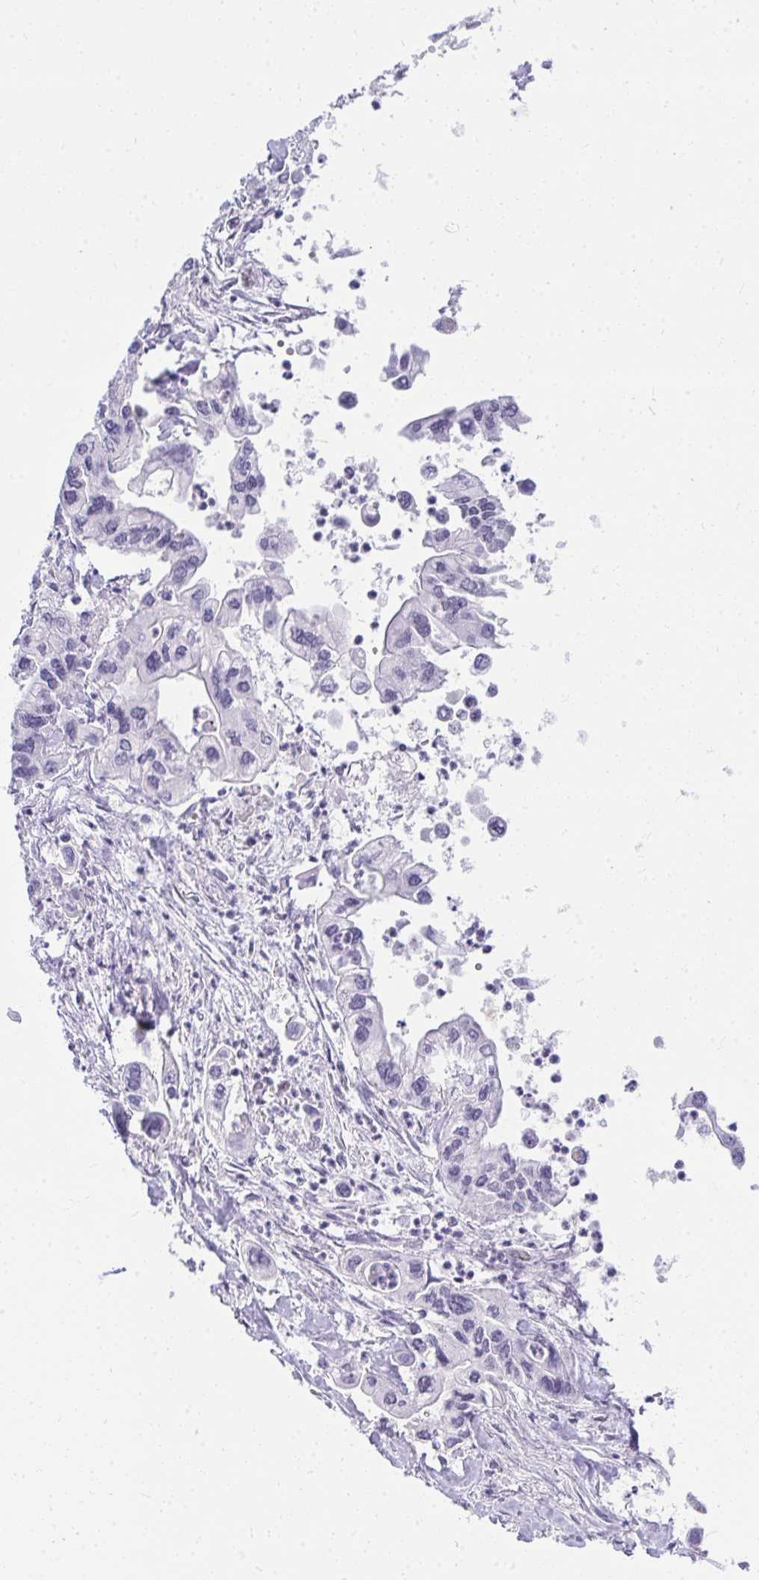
{"staining": {"intensity": "negative", "quantity": "none", "location": "none"}, "tissue": "pancreatic cancer", "cell_type": "Tumor cells", "image_type": "cancer", "snomed": [{"axis": "morphology", "description": "Adenocarcinoma, NOS"}, {"axis": "topography", "description": "Pancreas"}], "caption": "Pancreatic cancer (adenocarcinoma) stained for a protein using IHC exhibits no positivity tumor cells.", "gene": "LRRC36", "patient": {"sex": "male", "age": 62}}